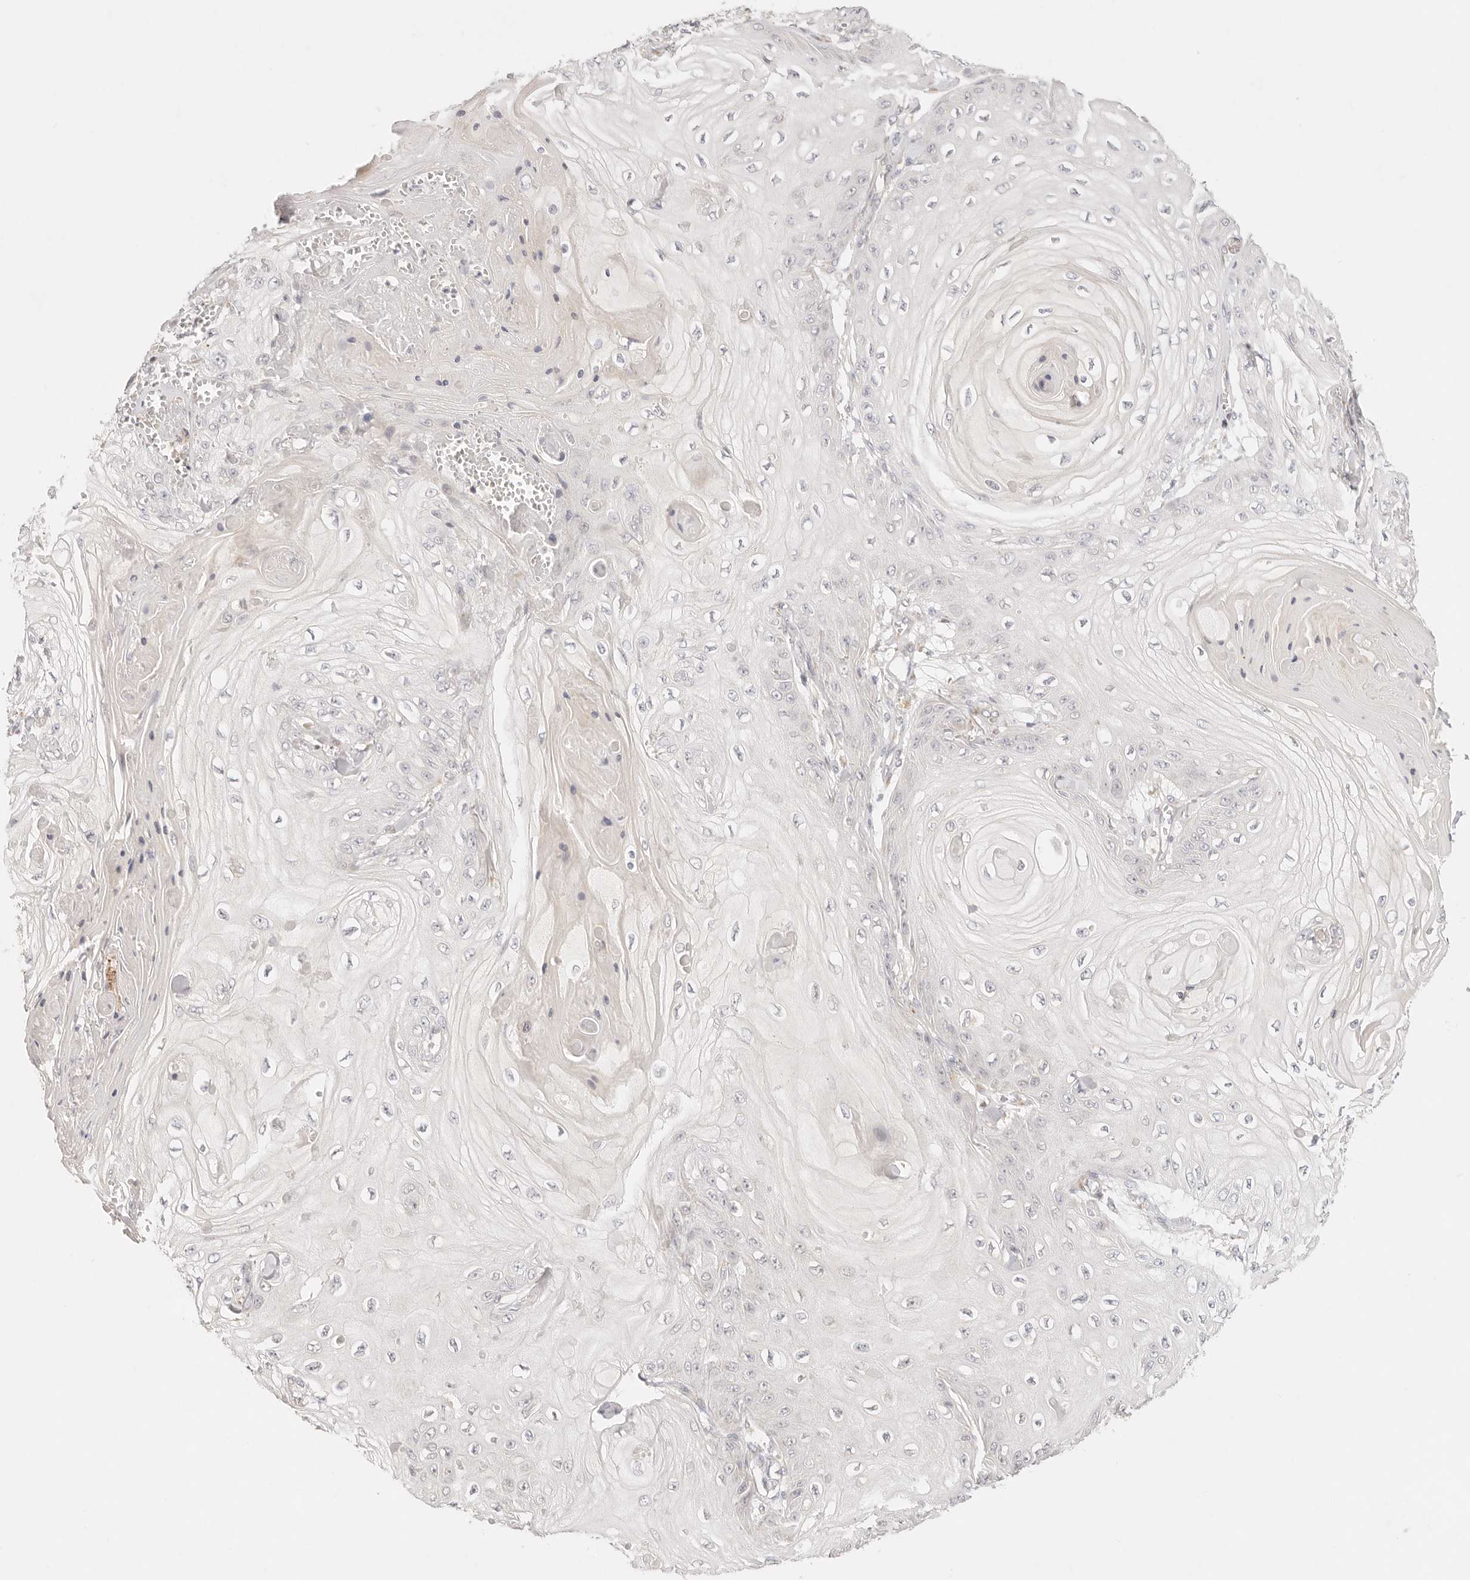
{"staining": {"intensity": "negative", "quantity": "none", "location": "none"}, "tissue": "skin cancer", "cell_type": "Tumor cells", "image_type": "cancer", "snomed": [{"axis": "morphology", "description": "Squamous cell carcinoma, NOS"}, {"axis": "topography", "description": "Skin"}], "caption": "An image of human skin cancer (squamous cell carcinoma) is negative for staining in tumor cells.", "gene": "GPR156", "patient": {"sex": "male", "age": 74}}